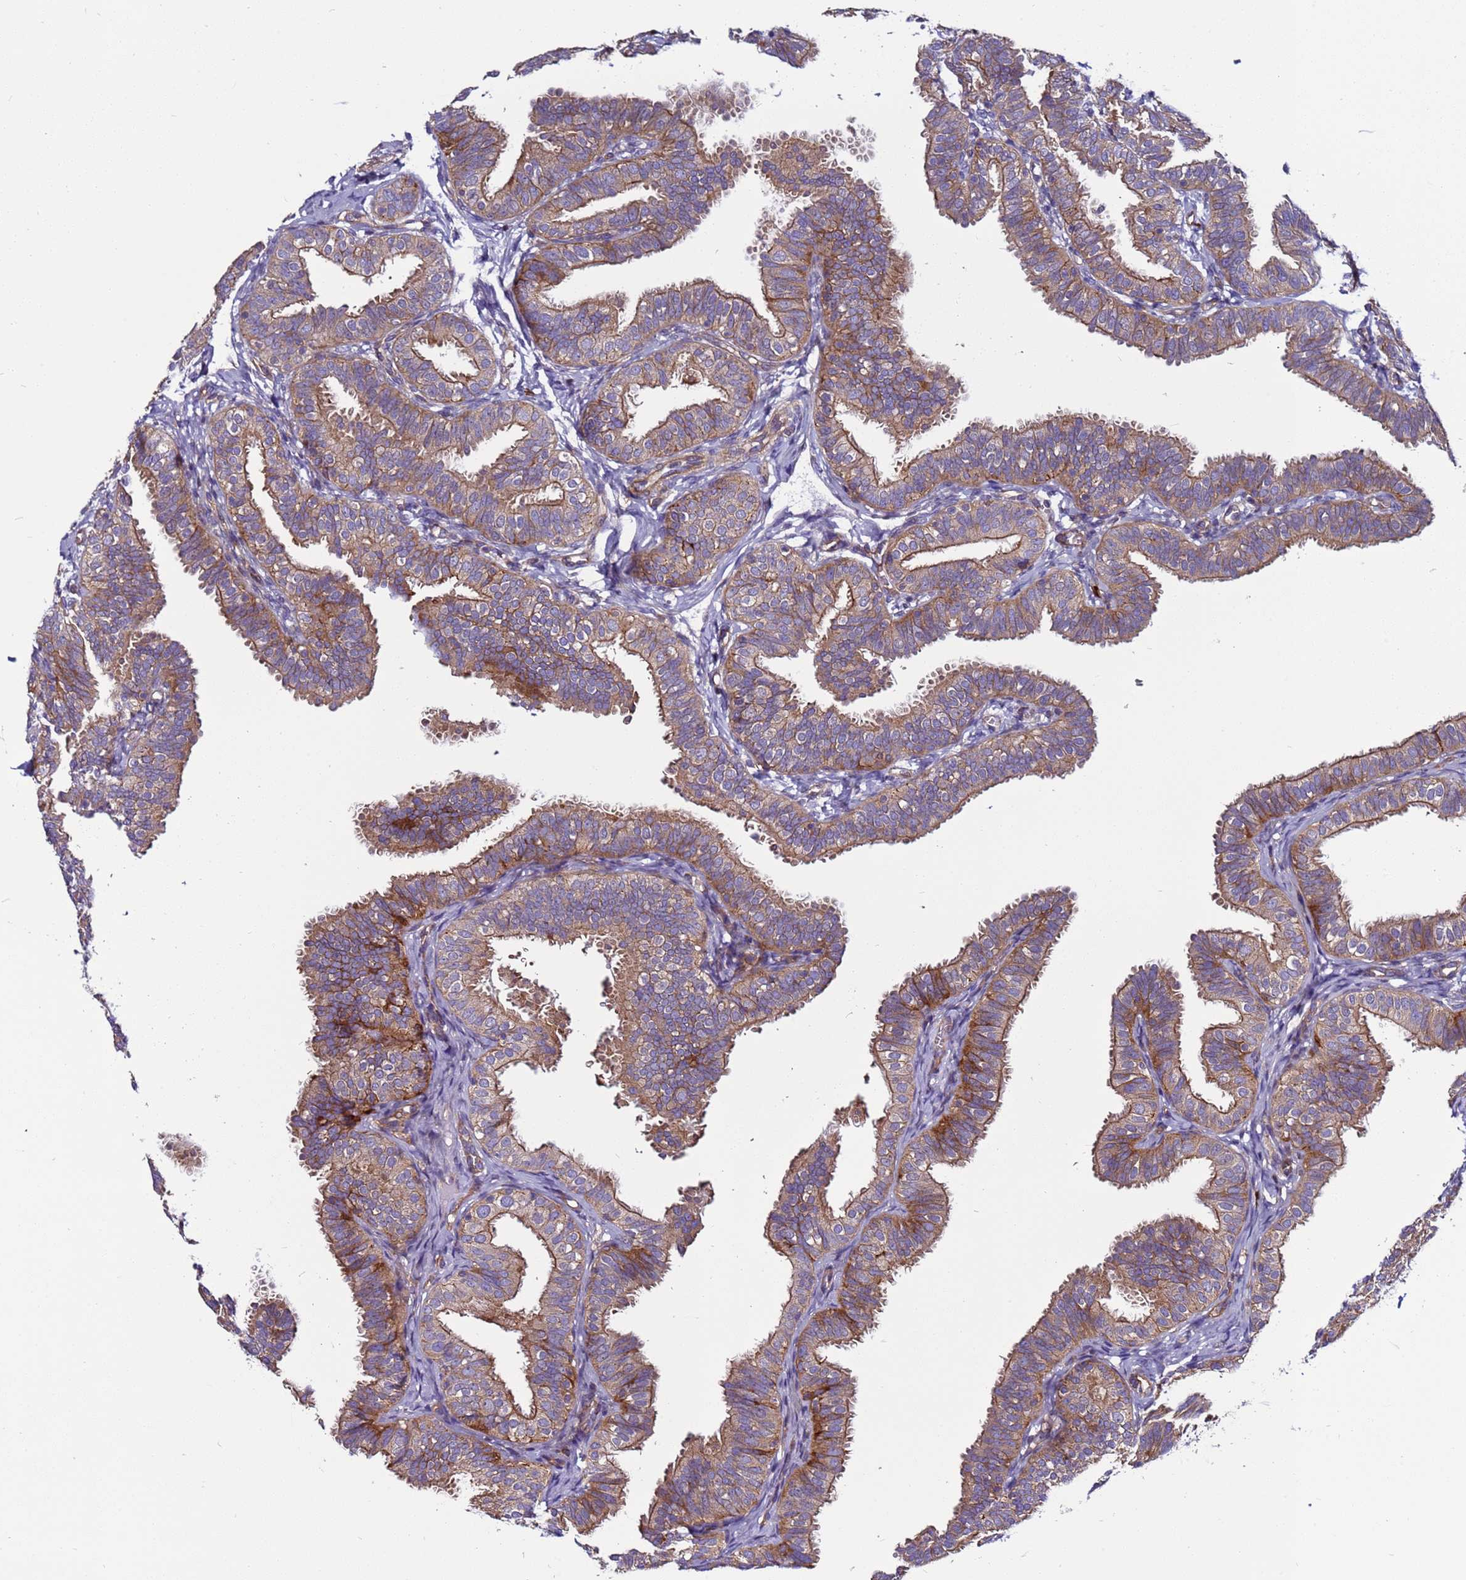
{"staining": {"intensity": "moderate", "quantity": ">75%", "location": "cytoplasmic/membranous"}, "tissue": "fallopian tube", "cell_type": "Glandular cells", "image_type": "normal", "snomed": [{"axis": "morphology", "description": "Normal tissue, NOS"}, {"axis": "topography", "description": "Fallopian tube"}], "caption": "Benign fallopian tube was stained to show a protein in brown. There is medium levels of moderate cytoplasmic/membranous staining in approximately >75% of glandular cells.", "gene": "EFCAB8", "patient": {"sex": "female", "age": 35}}